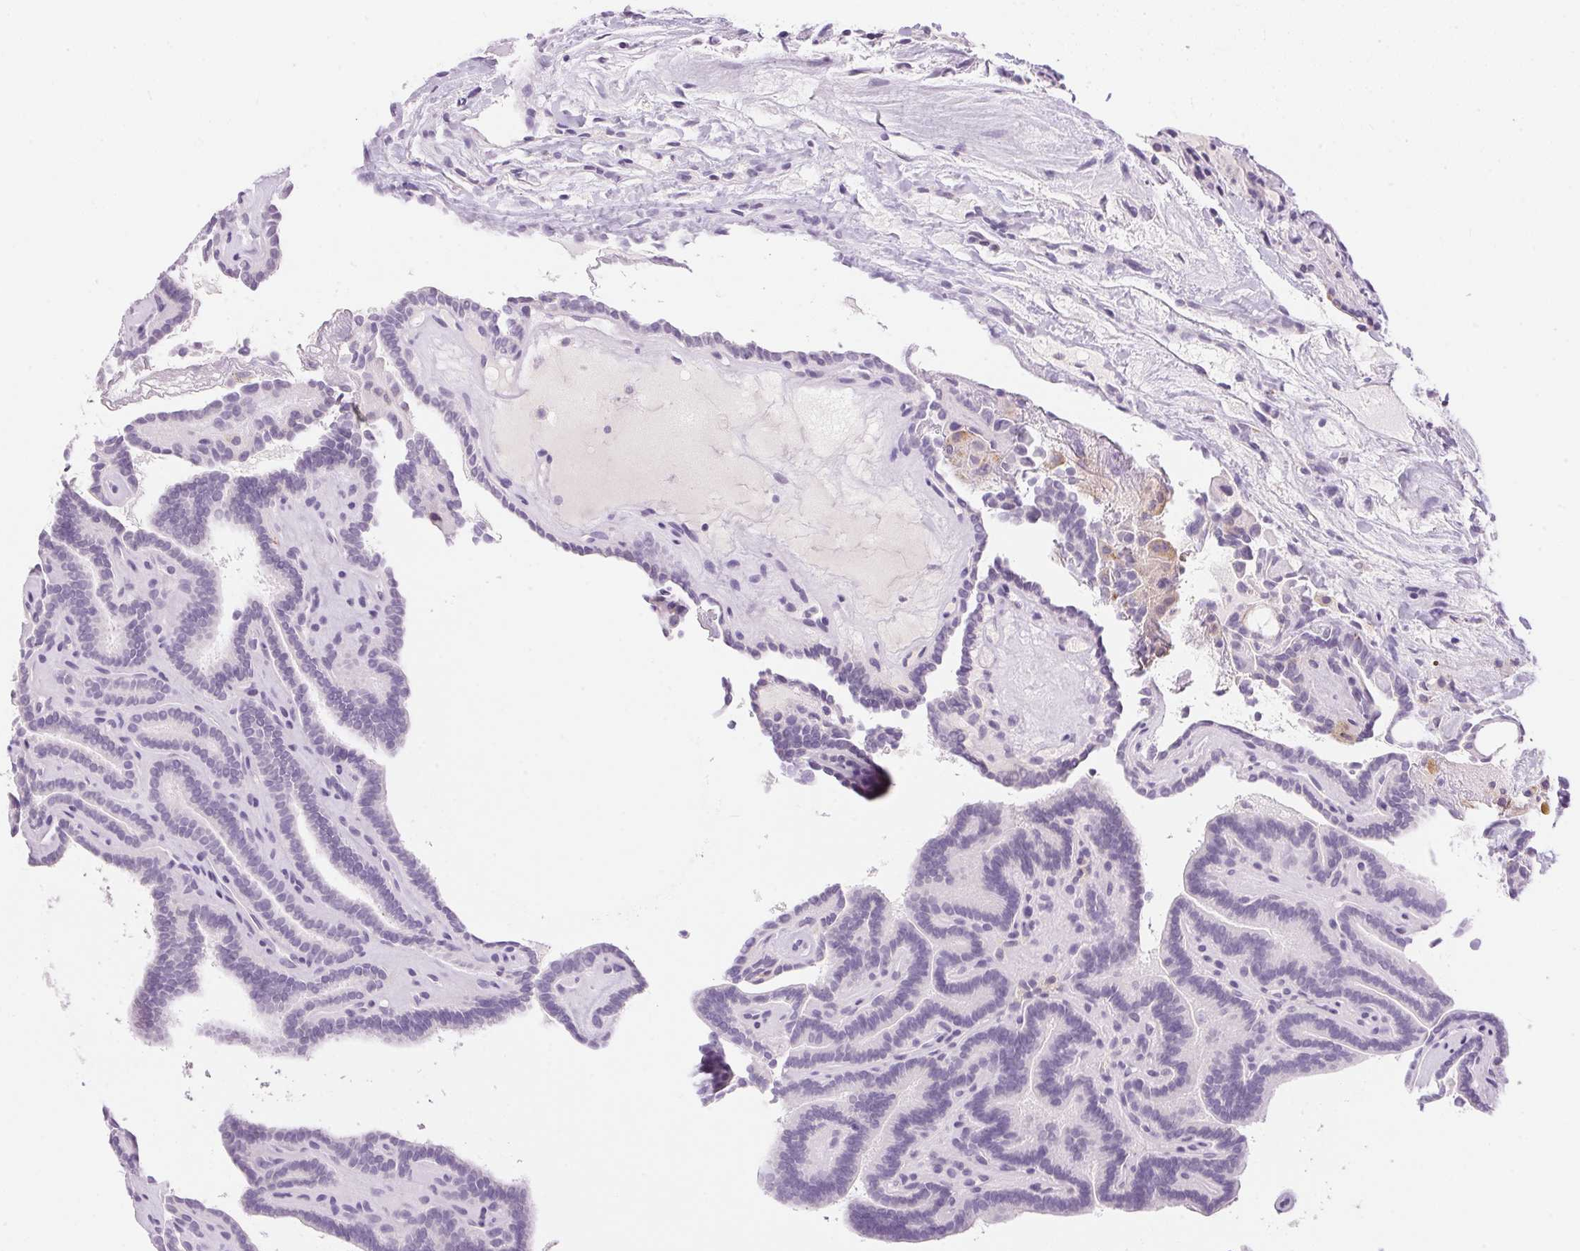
{"staining": {"intensity": "negative", "quantity": "none", "location": "none"}, "tissue": "thyroid cancer", "cell_type": "Tumor cells", "image_type": "cancer", "snomed": [{"axis": "morphology", "description": "Papillary adenocarcinoma, NOS"}, {"axis": "topography", "description": "Thyroid gland"}], "caption": "Human thyroid cancer (papillary adenocarcinoma) stained for a protein using immunohistochemistry shows no staining in tumor cells.", "gene": "PNLIPRP3", "patient": {"sex": "female", "age": 21}}